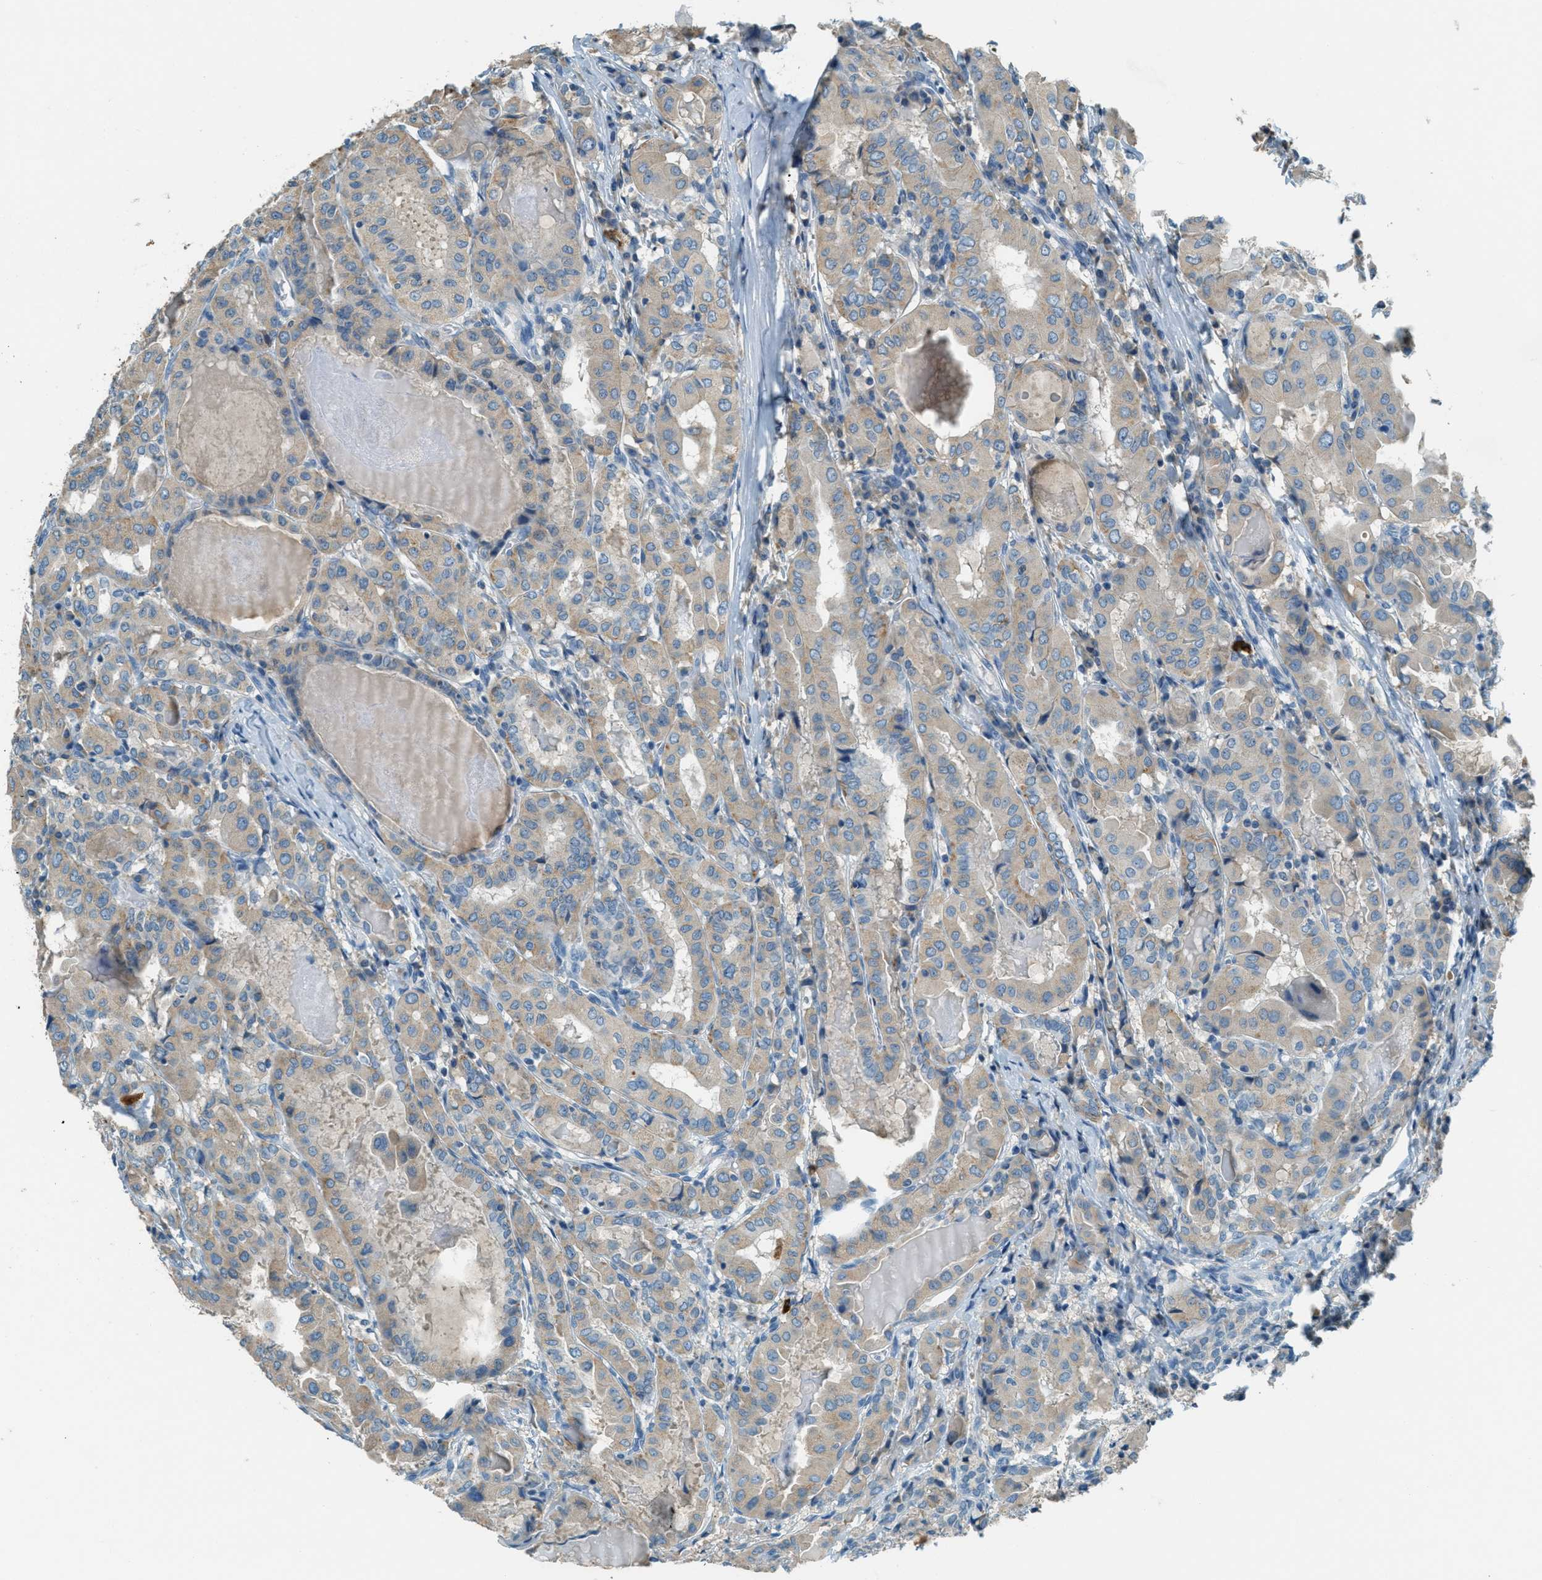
{"staining": {"intensity": "weak", "quantity": "<25%", "location": "cytoplasmic/membranous"}, "tissue": "thyroid cancer", "cell_type": "Tumor cells", "image_type": "cancer", "snomed": [{"axis": "morphology", "description": "Papillary adenocarcinoma, NOS"}, {"axis": "topography", "description": "Thyroid gland"}], "caption": "A micrograph of thyroid papillary adenocarcinoma stained for a protein shows no brown staining in tumor cells. (Brightfield microscopy of DAB IHC at high magnification).", "gene": "MSLN", "patient": {"sex": "female", "age": 42}}